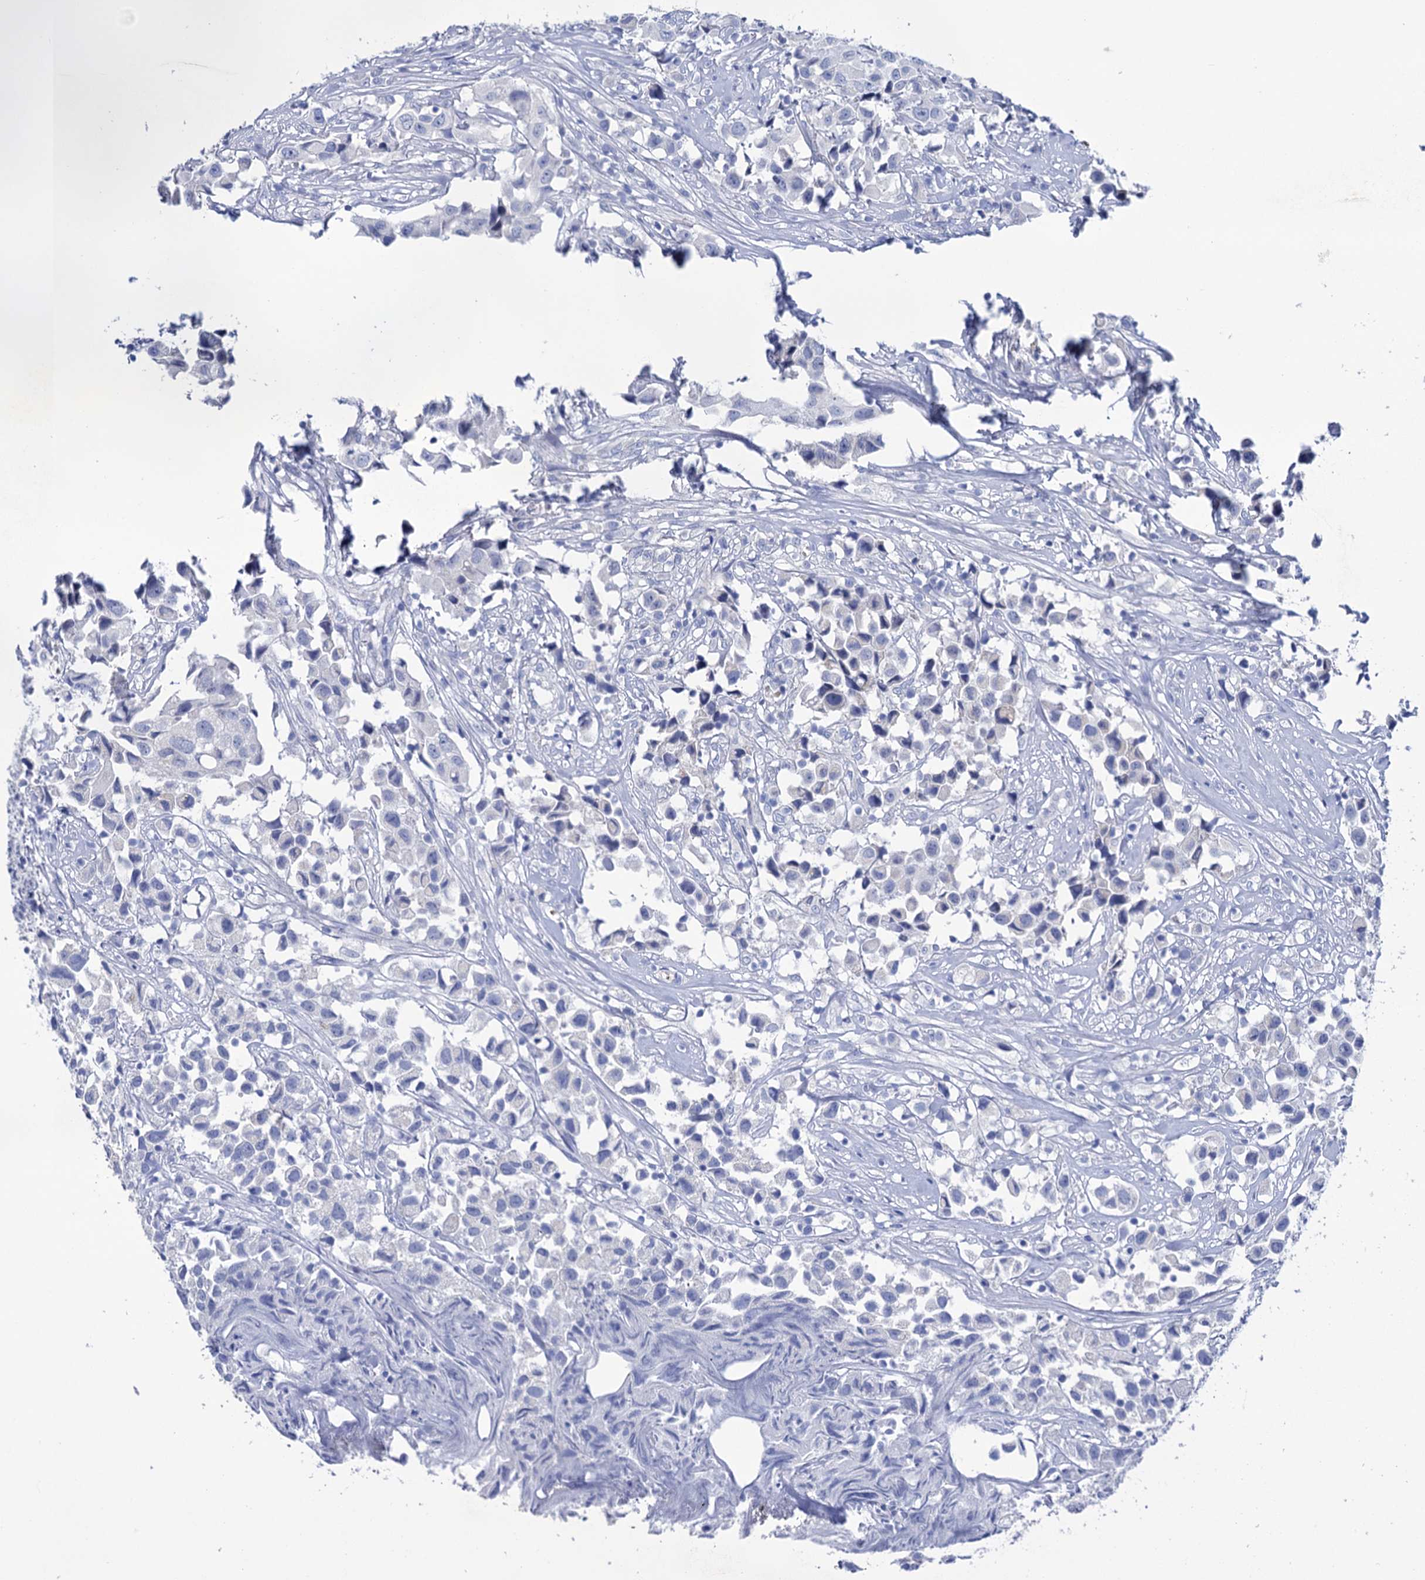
{"staining": {"intensity": "negative", "quantity": "none", "location": "none"}, "tissue": "urothelial cancer", "cell_type": "Tumor cells", "image_type": "cancer", "snomed": [{"axis": "morphology", "description": "Urothelial carcinoma, High grade"}, {"axis": "topography", "description": "Urinary bladder"}], "caption": "The histopathology image reveals no staining of tumor cells in high-grade urothelial carcinoma.", "gene": "YARS2", "patient": {"sex": "female", "age": 75}}